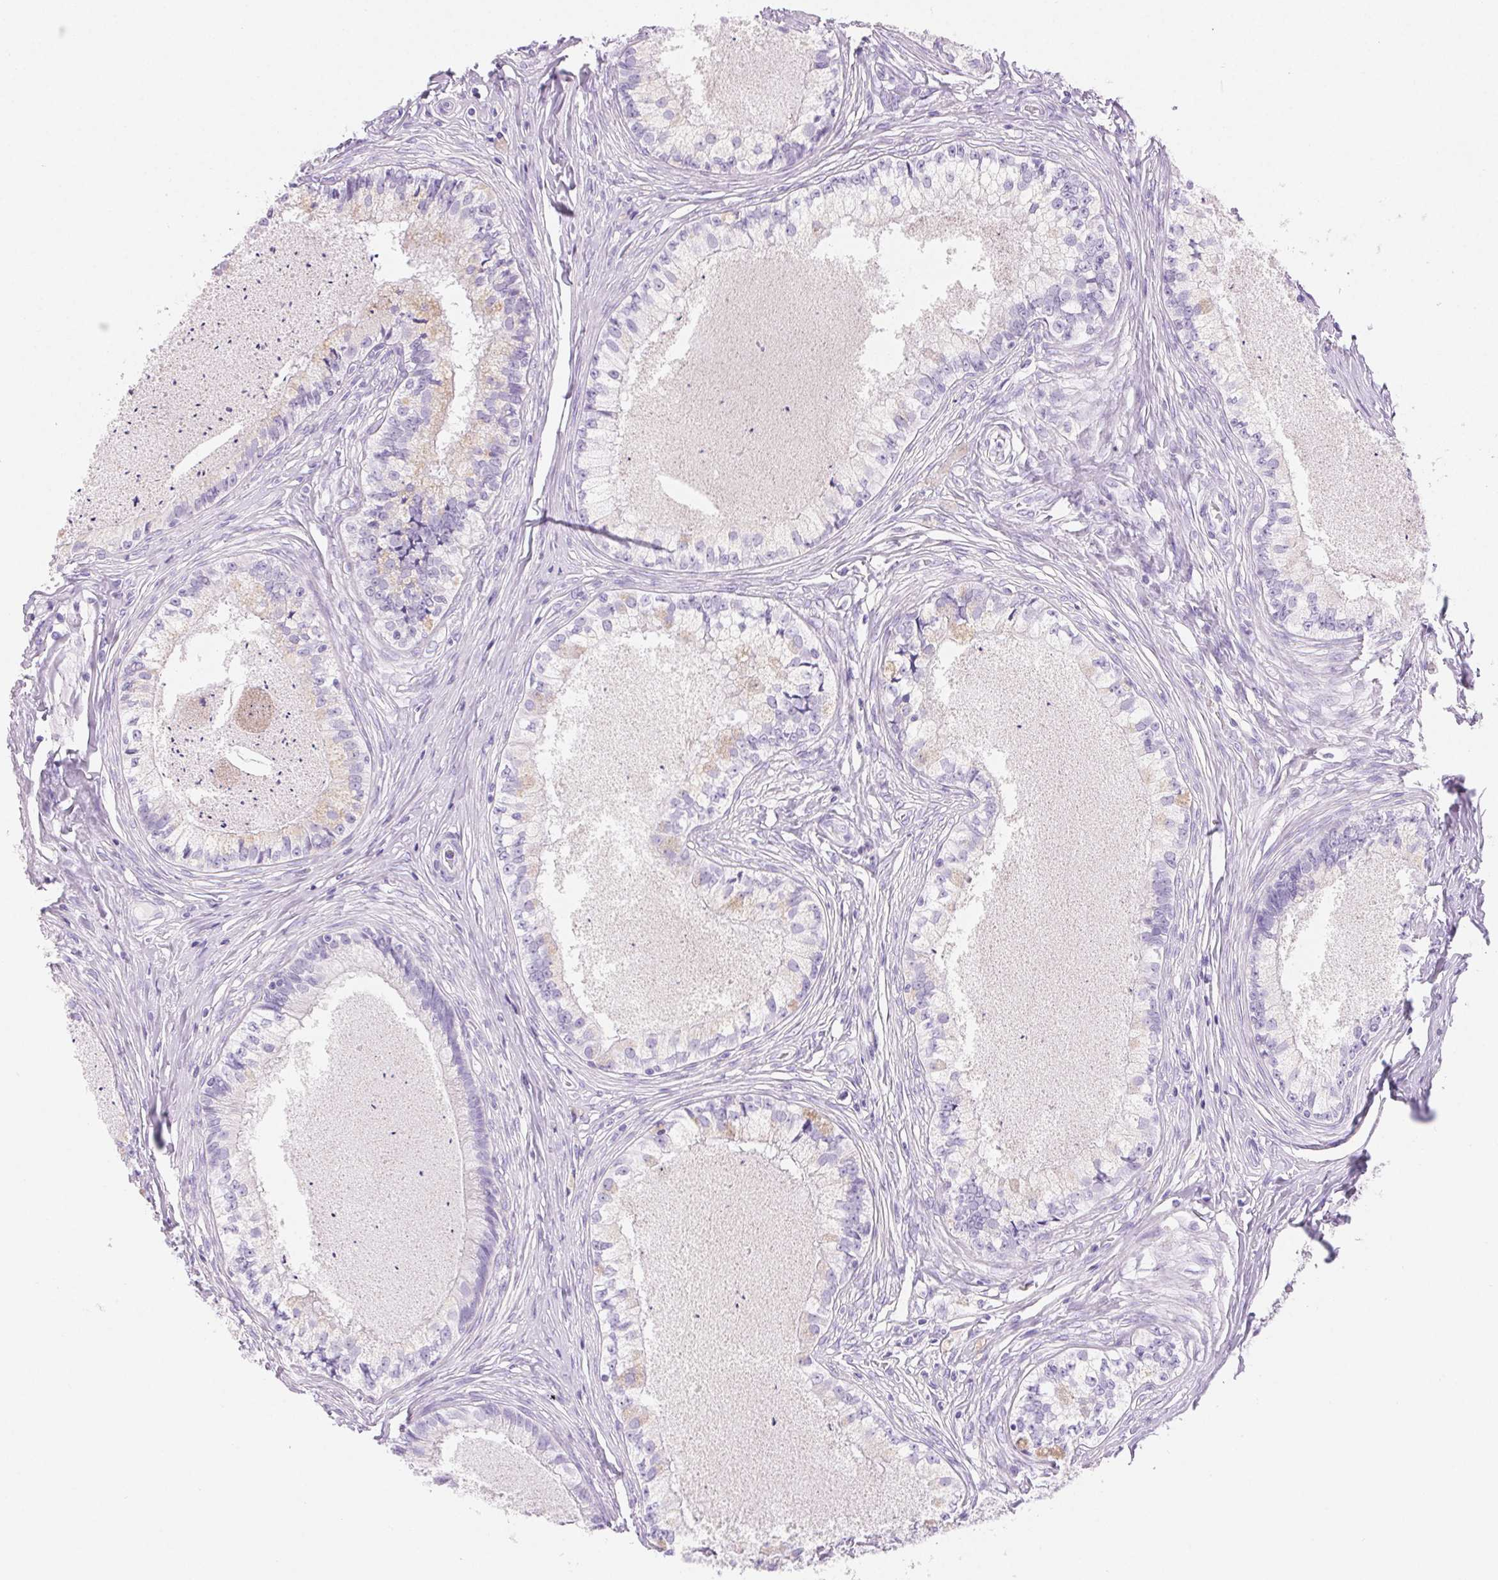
{"staining": {"intensity": "weak", "quantity": "<25%", "location": "cytoplasmic/membranous"}, "tissue": "epididymis", "cell_type": "Glandular cells", "image_type": "normal", "snomed": [{"axis": "morphology", "description": "Normal tissue, NOS"}, {"axis": "topography", "description": "Epididymis"}], "caption": "Immunohistochemistry of unremarkable epididymis exhibits no expression in glandular cells. The staining is performed using DAB brown chromogen with nuclei counter-stained in using hematoxylin.", "gene": "CLDN16", "patient": {"sex": "male", "age": 34}}